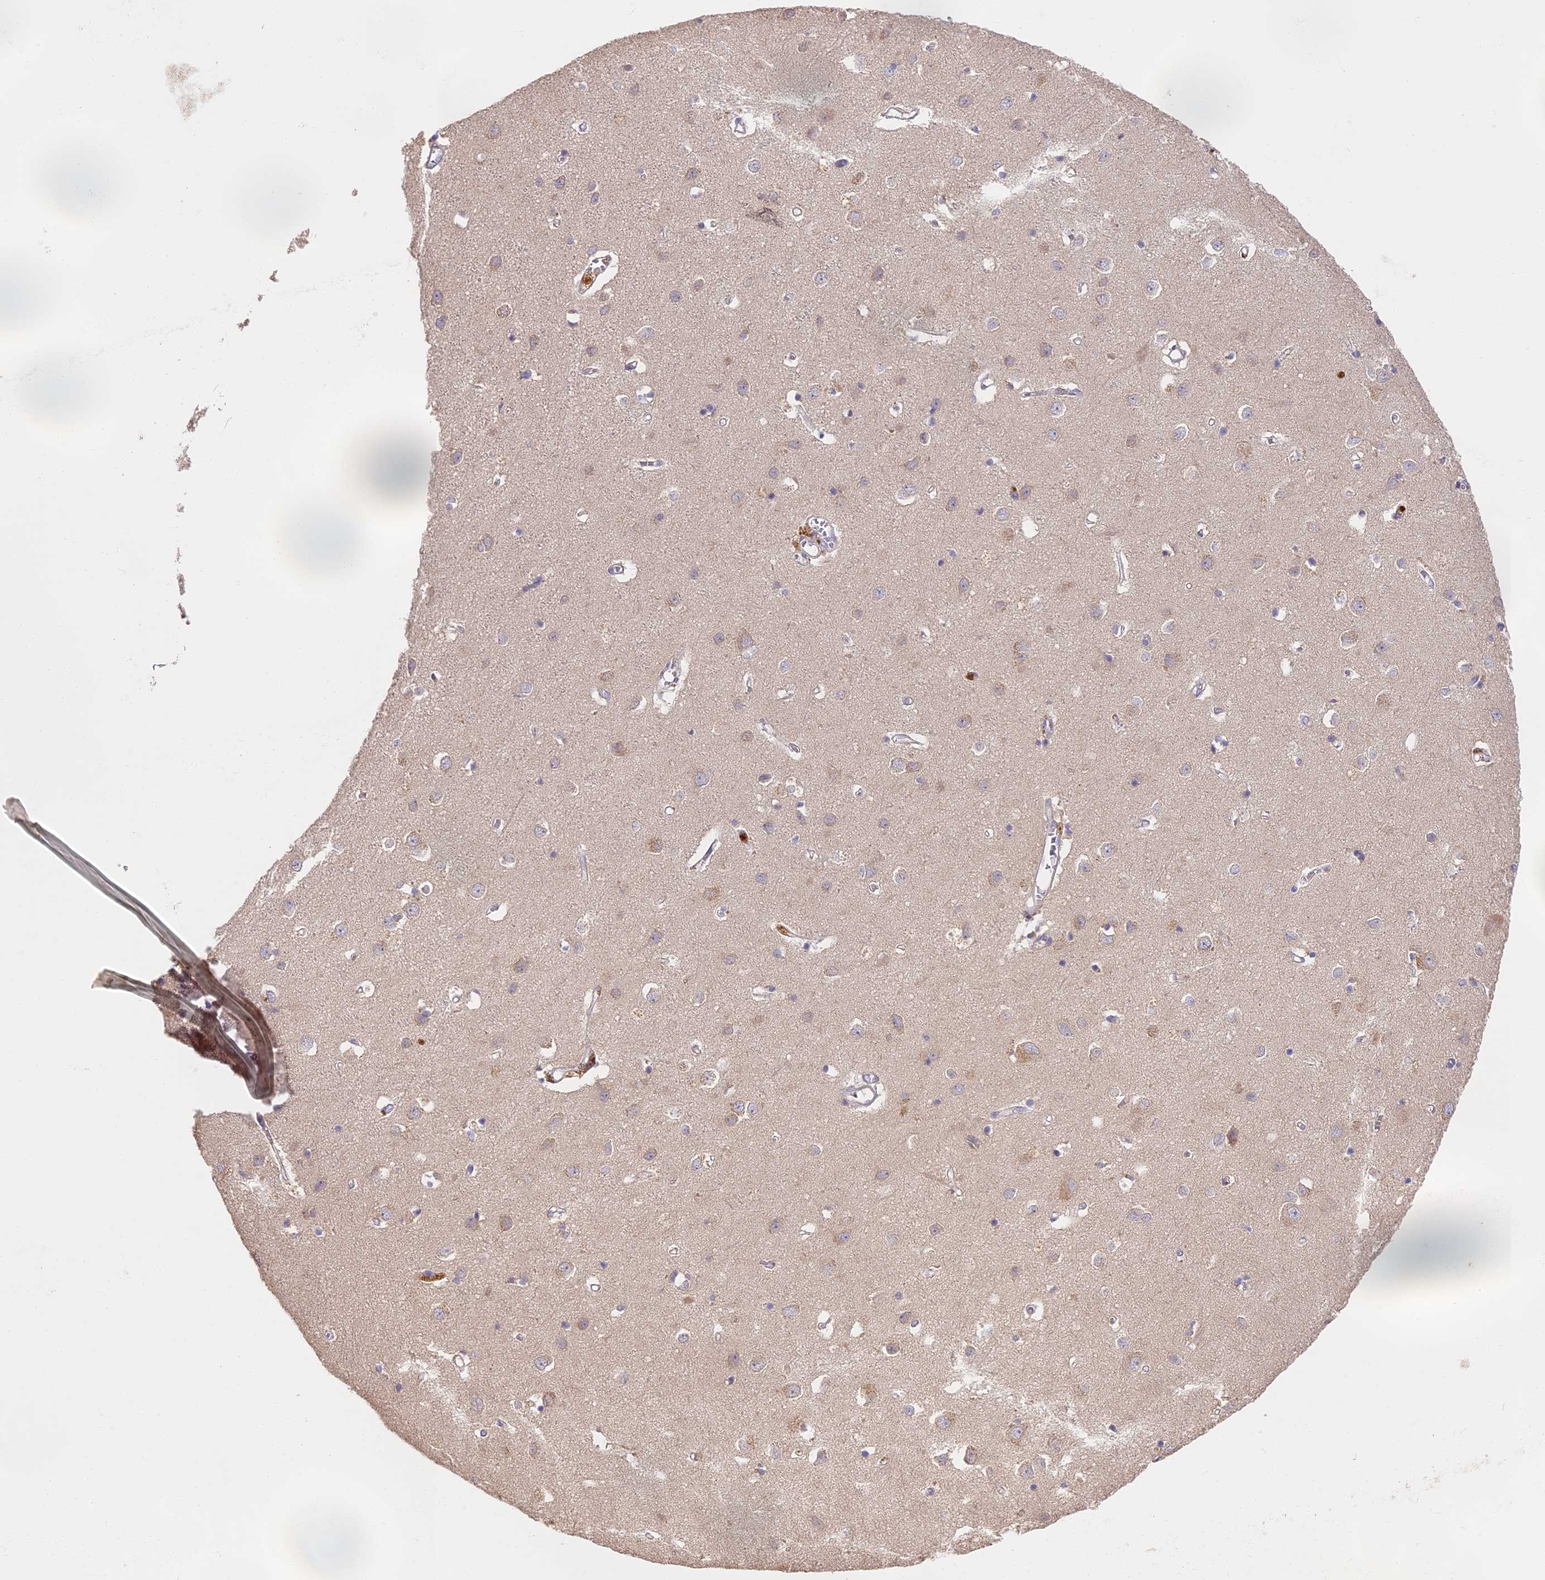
{"staining": {"intensity": "negative", "quantity": "none", "location": "none"}, "tissue": "cerebral cortex", "cell_type": "Endothelial cells", "image_type": "normal", "snomed": [{"axis": "morphology", "description": "Normal tissue, NOS"}, {"axis": "topography", "description": "Cerebral cortex"}], "caption": "The immunohistochemistry (IHC) photomicrograph has no significant staining in endothelial cells of cerebral cortex. (DAB (3,3'-diaminobenzidine) IHC visualized using brightfield microscopy, high magnification).", "gene": "NCF4", "patient": {"sex": "female", "age": 64}}